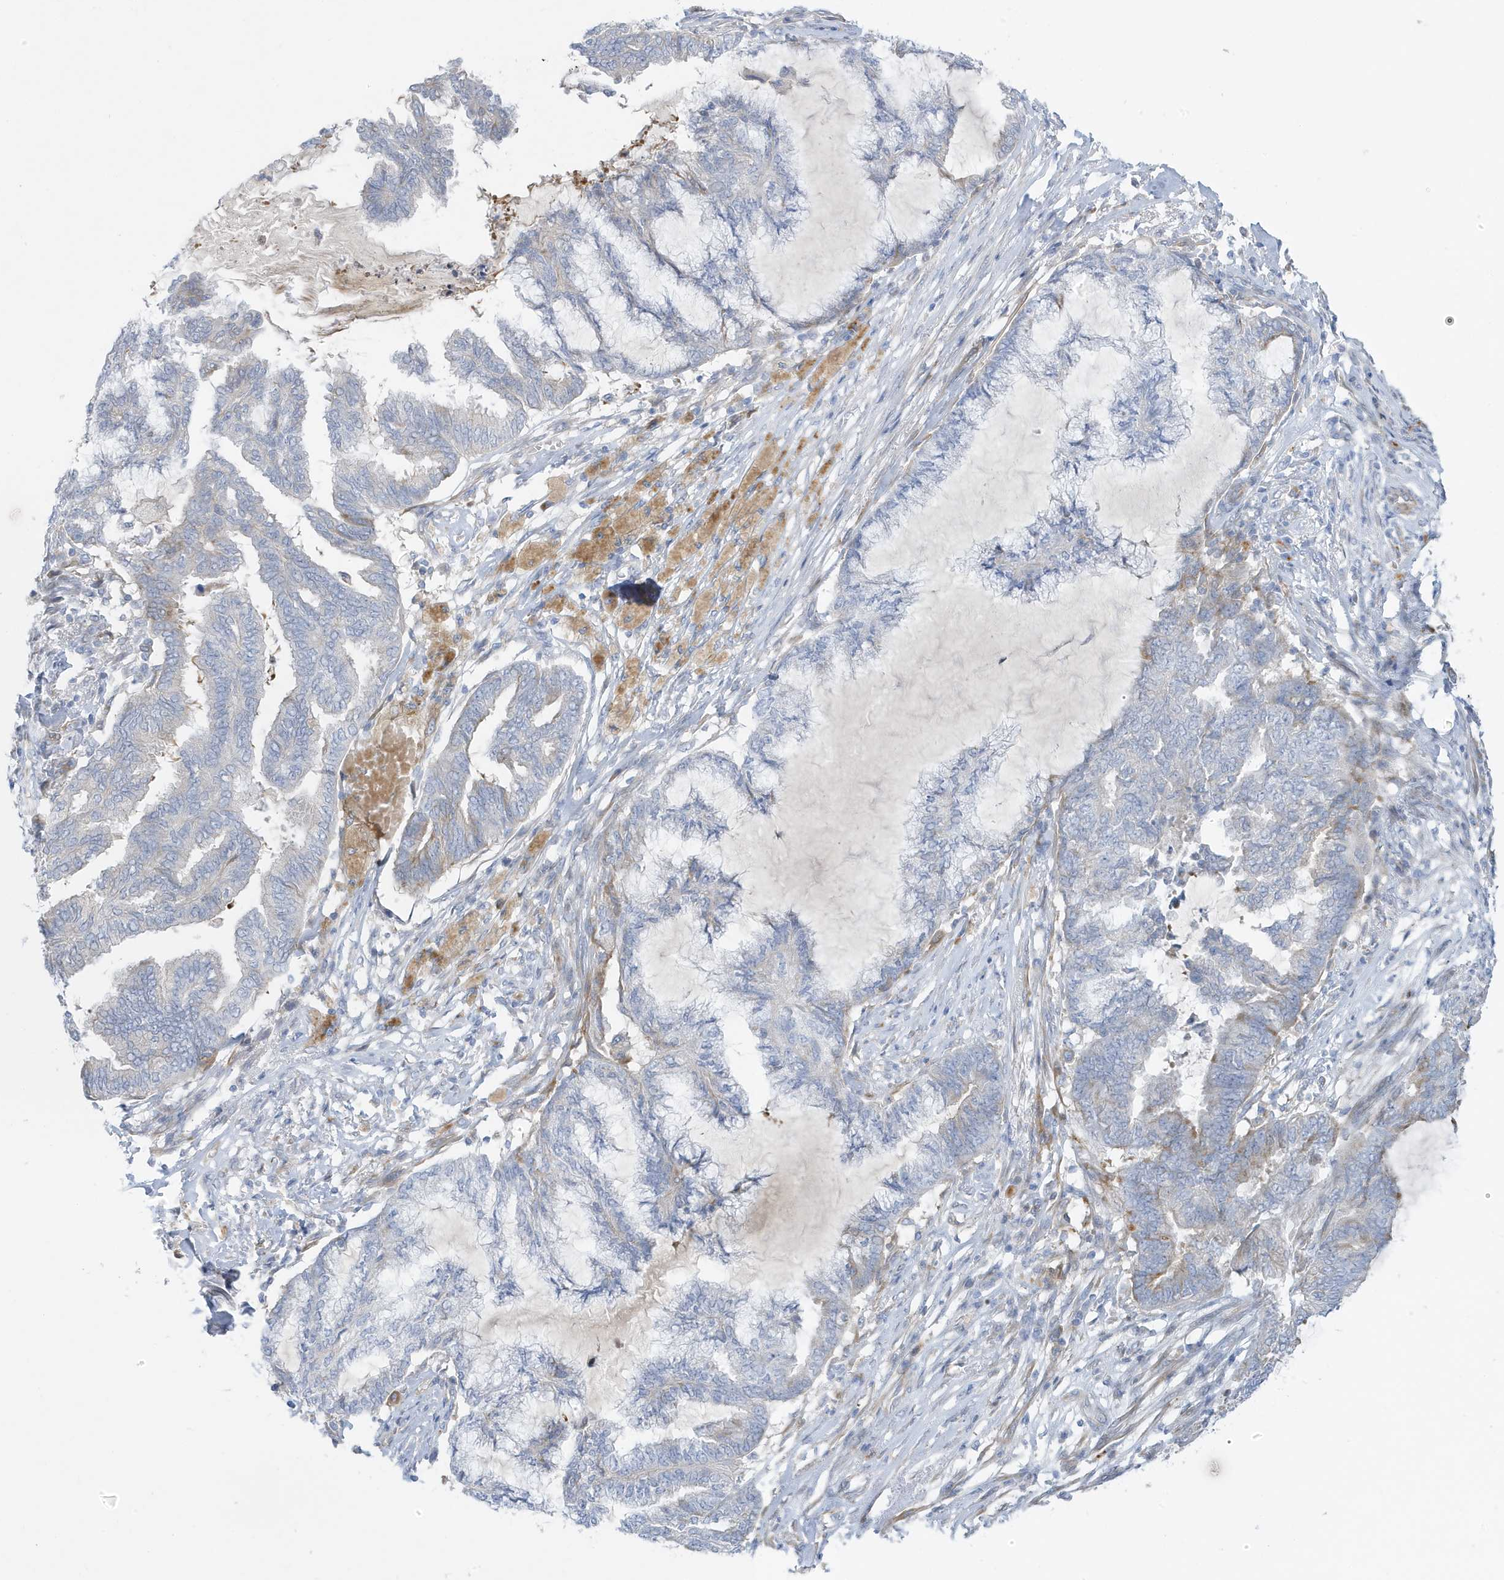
{"staining": {"intensity": "weak", "quantity": "<25%", "location": "cytoplasmic/membranous"}, "tissue": "endometrial cancer", "cell_type": "Tumor cells", "image_type": "cancer", "snomed": [{"axis": "morphology", "description": "Adenocarcinoma, NOS"}, {"axis": "topography", "description": "Endometrium"}], "caption": "Tumor cells are negative for brown protein staining in adenocarcinoma (endometrial).", "gene": "ATP13A5", "patient": {"sex": "female", "age": 86}}